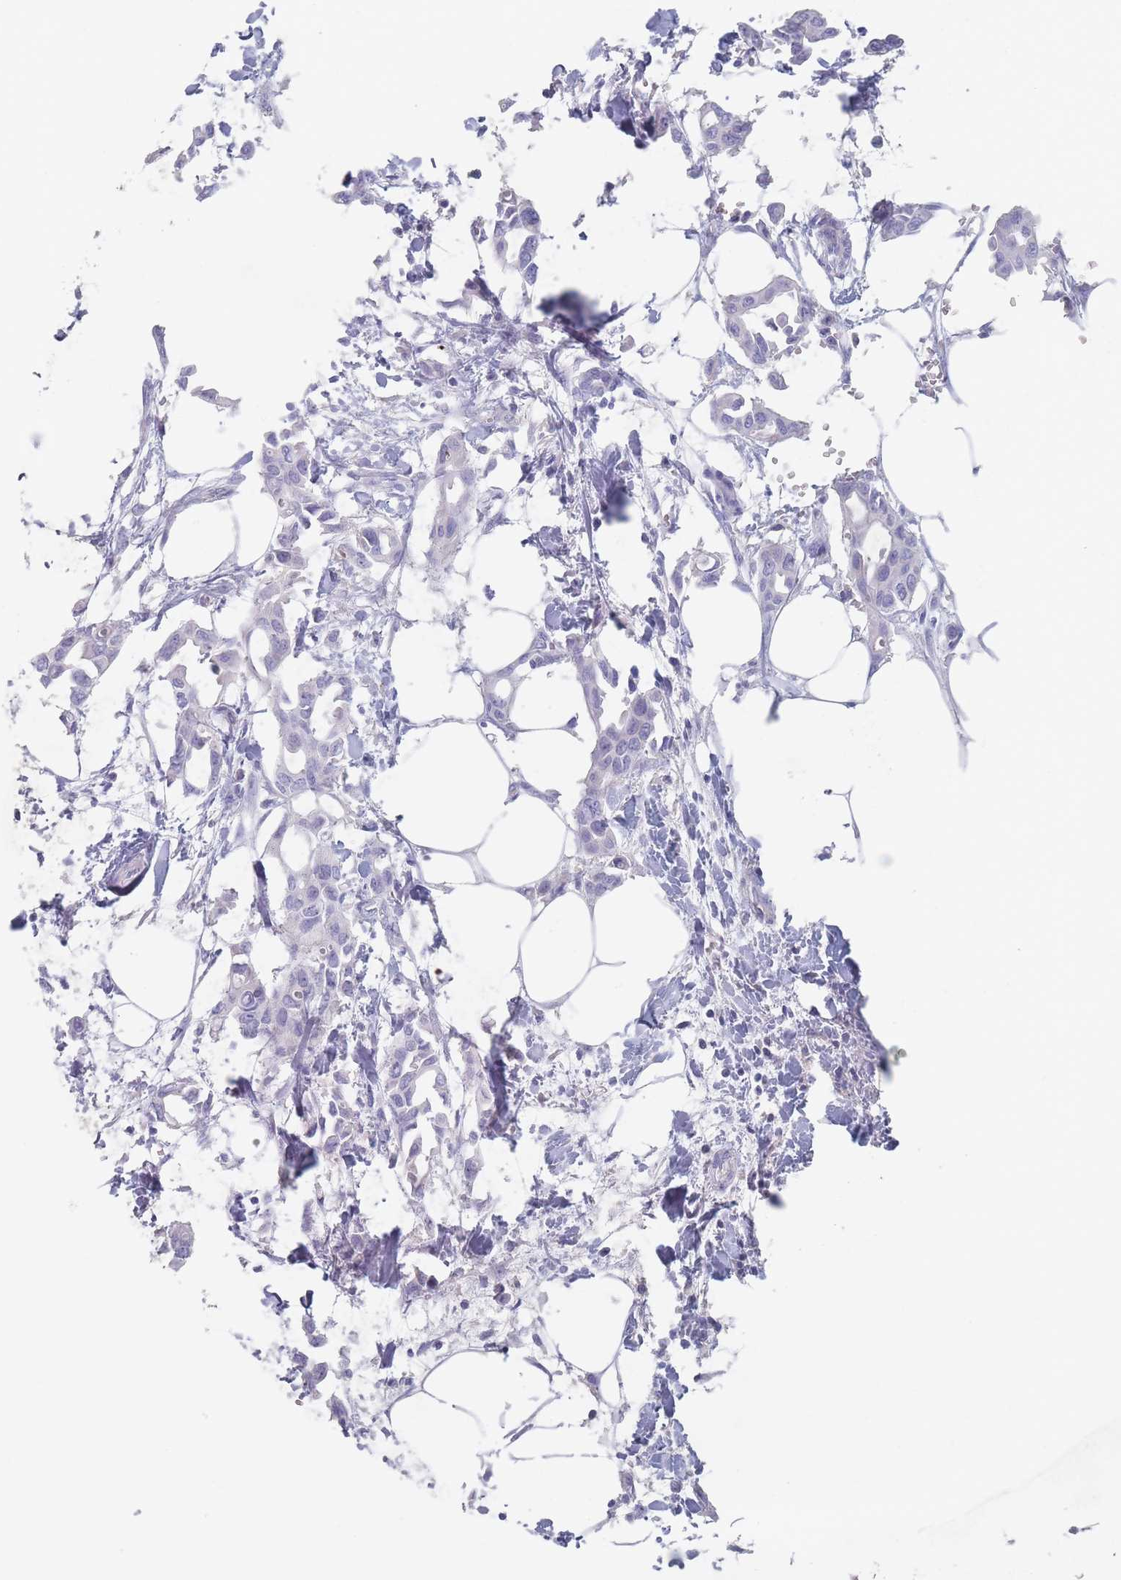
{"staining": {"intensity": "negative", "quantity": "none", "location": "none"}, "tissue": "breast cancer", "cell_type": "Tumor cells", "image_type": "cancer", "snomed": [{"axis": "morphology", "description": "Duct carcinoma"}, {"axis": "topography", "description": "Breast"}], "caption": "This is an IHC histopathology image of human breast cancer. There is no staining in tumor cells.", "gene": "ATP1A3", "patient": {"sex": "female", "age": 41}}